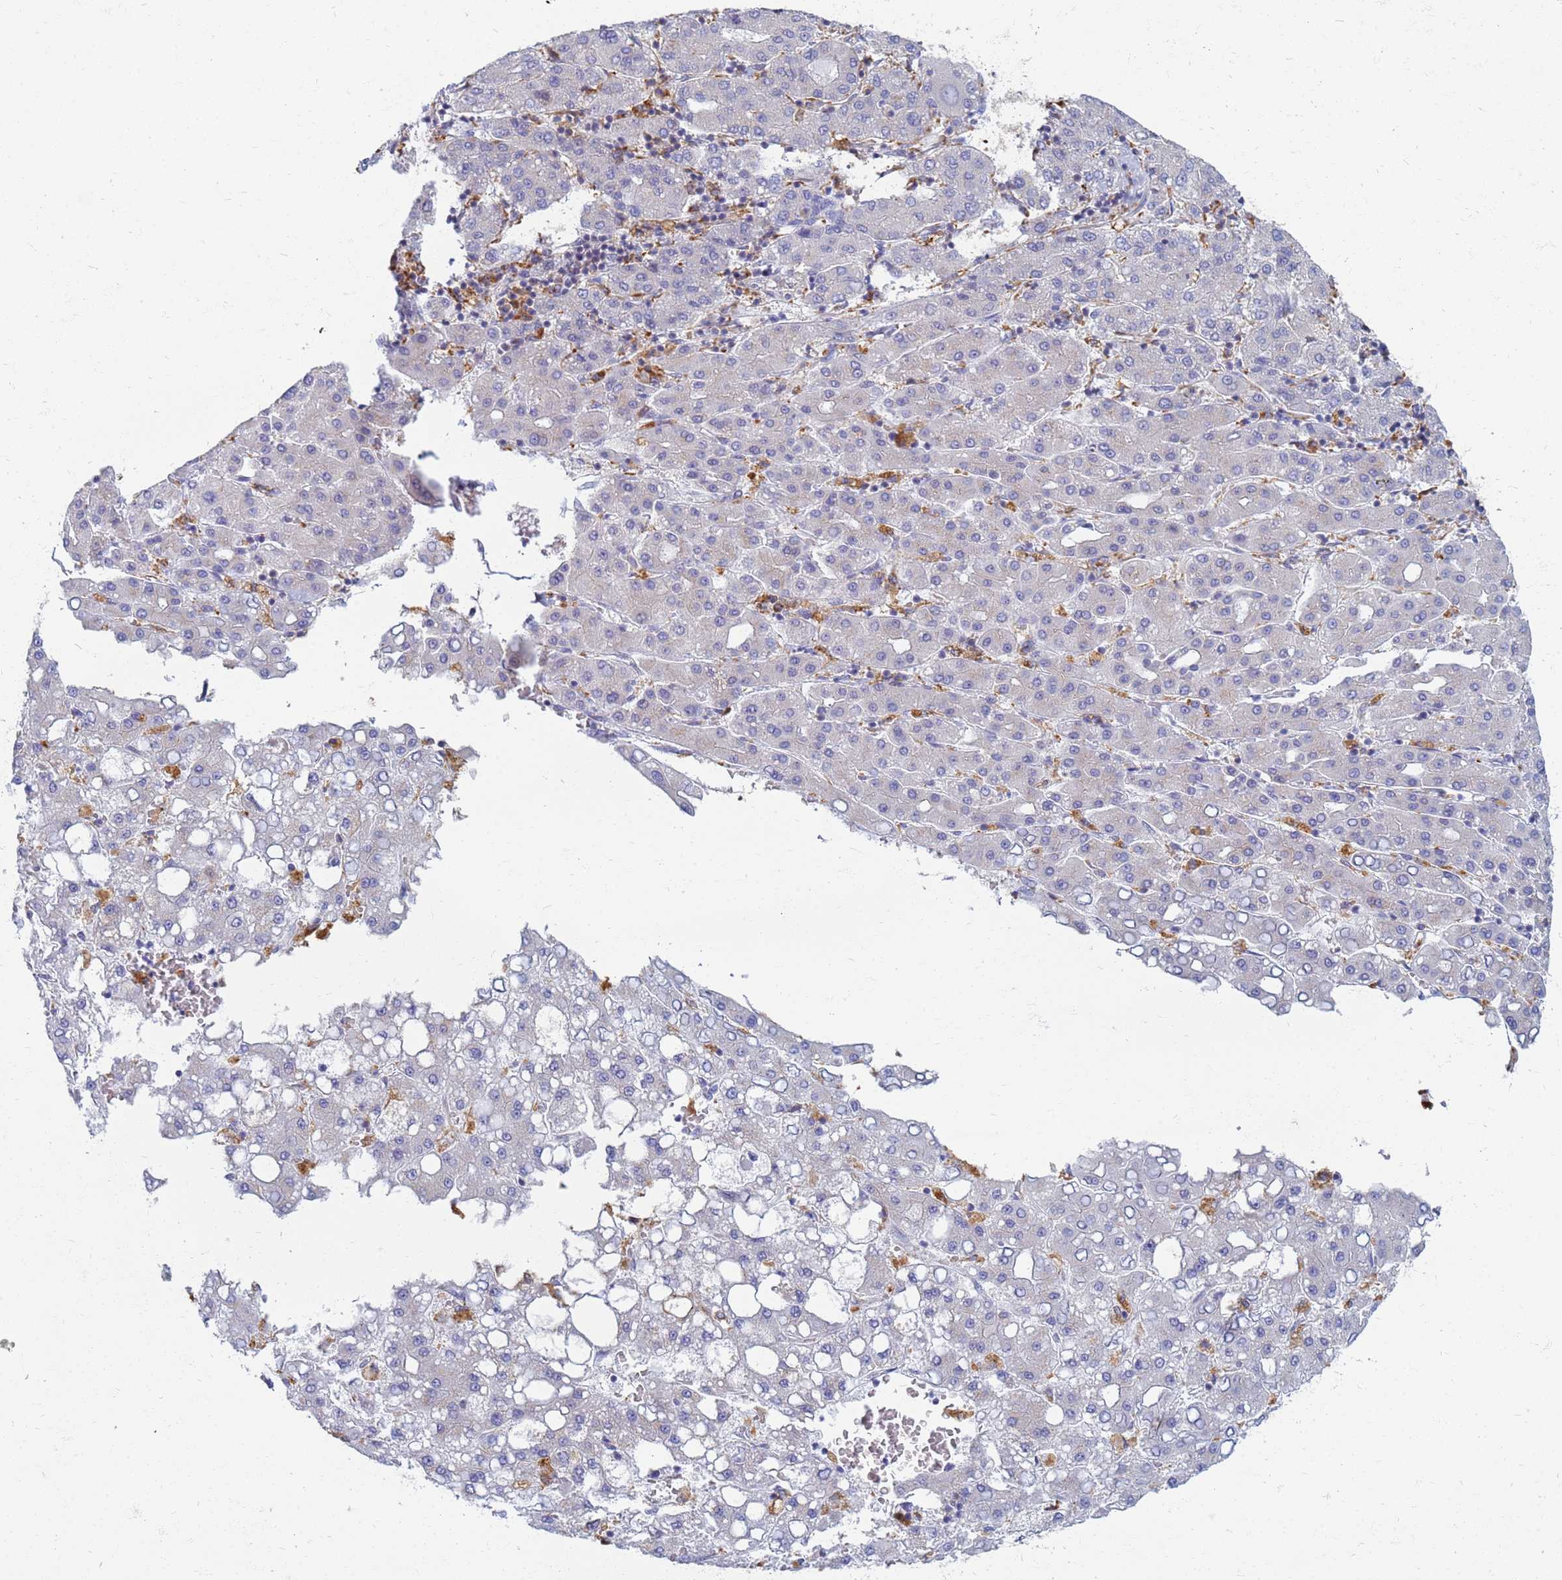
{"staining": {"intensity": "negative", "quantity": "none", "location": "none"}, "tissue": "liver cancer", "cell_type": "Tumor cells", "image_type": "cancer", "snomed": [{"axis": "morphology", "description": "Carcinoma, Hepatocellular, NOS"}, {"axis": "topography", "description": "Liver"}], "caption": "Immunohistochemical staining of human liver cancer demonstrates no significant expression in tumor cells.", "gene": "ATP6V1E1", "patient": {"sex": "male", "age": 65}}